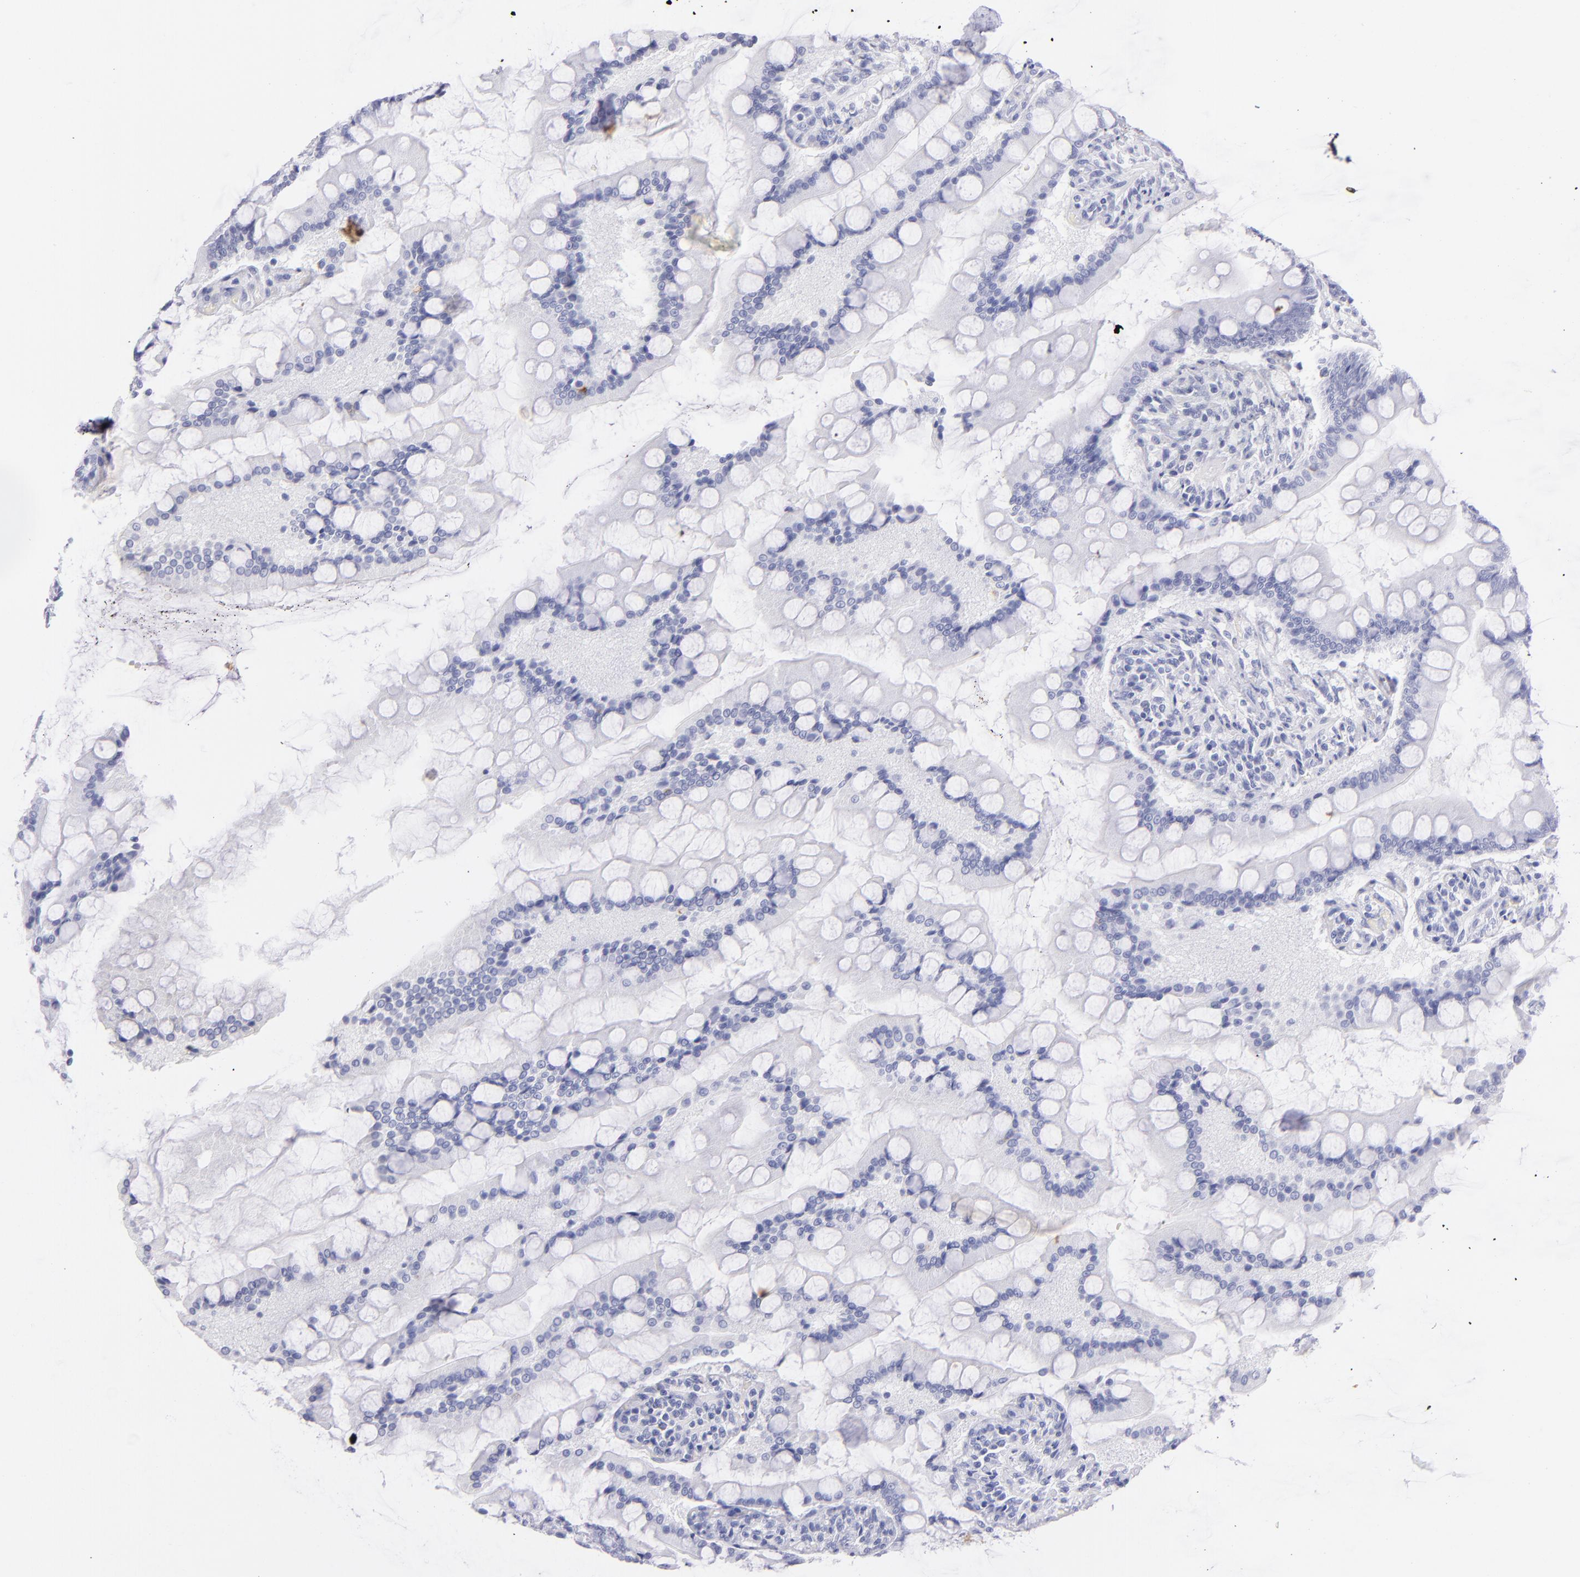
{"staining": {"intensity": "negative", "quantity": "none", "location": "none"}, "tissue": "small intestine", "cell_type": "Glandular cells", "image_type": "normal", "snomed": [{"axis": "morphology", "description": "Normal tissue, NOS"}, {"axis": "topography", "description": "Small intestine"}], "caption": "Immunohistochemistry (IHC) image of unremarkable human small intestine stained for a protein (brown), which demonstrates no positivity in glandular cells.", "gene": "PRPH", "patient": {"sex": "male", "age": 41}}